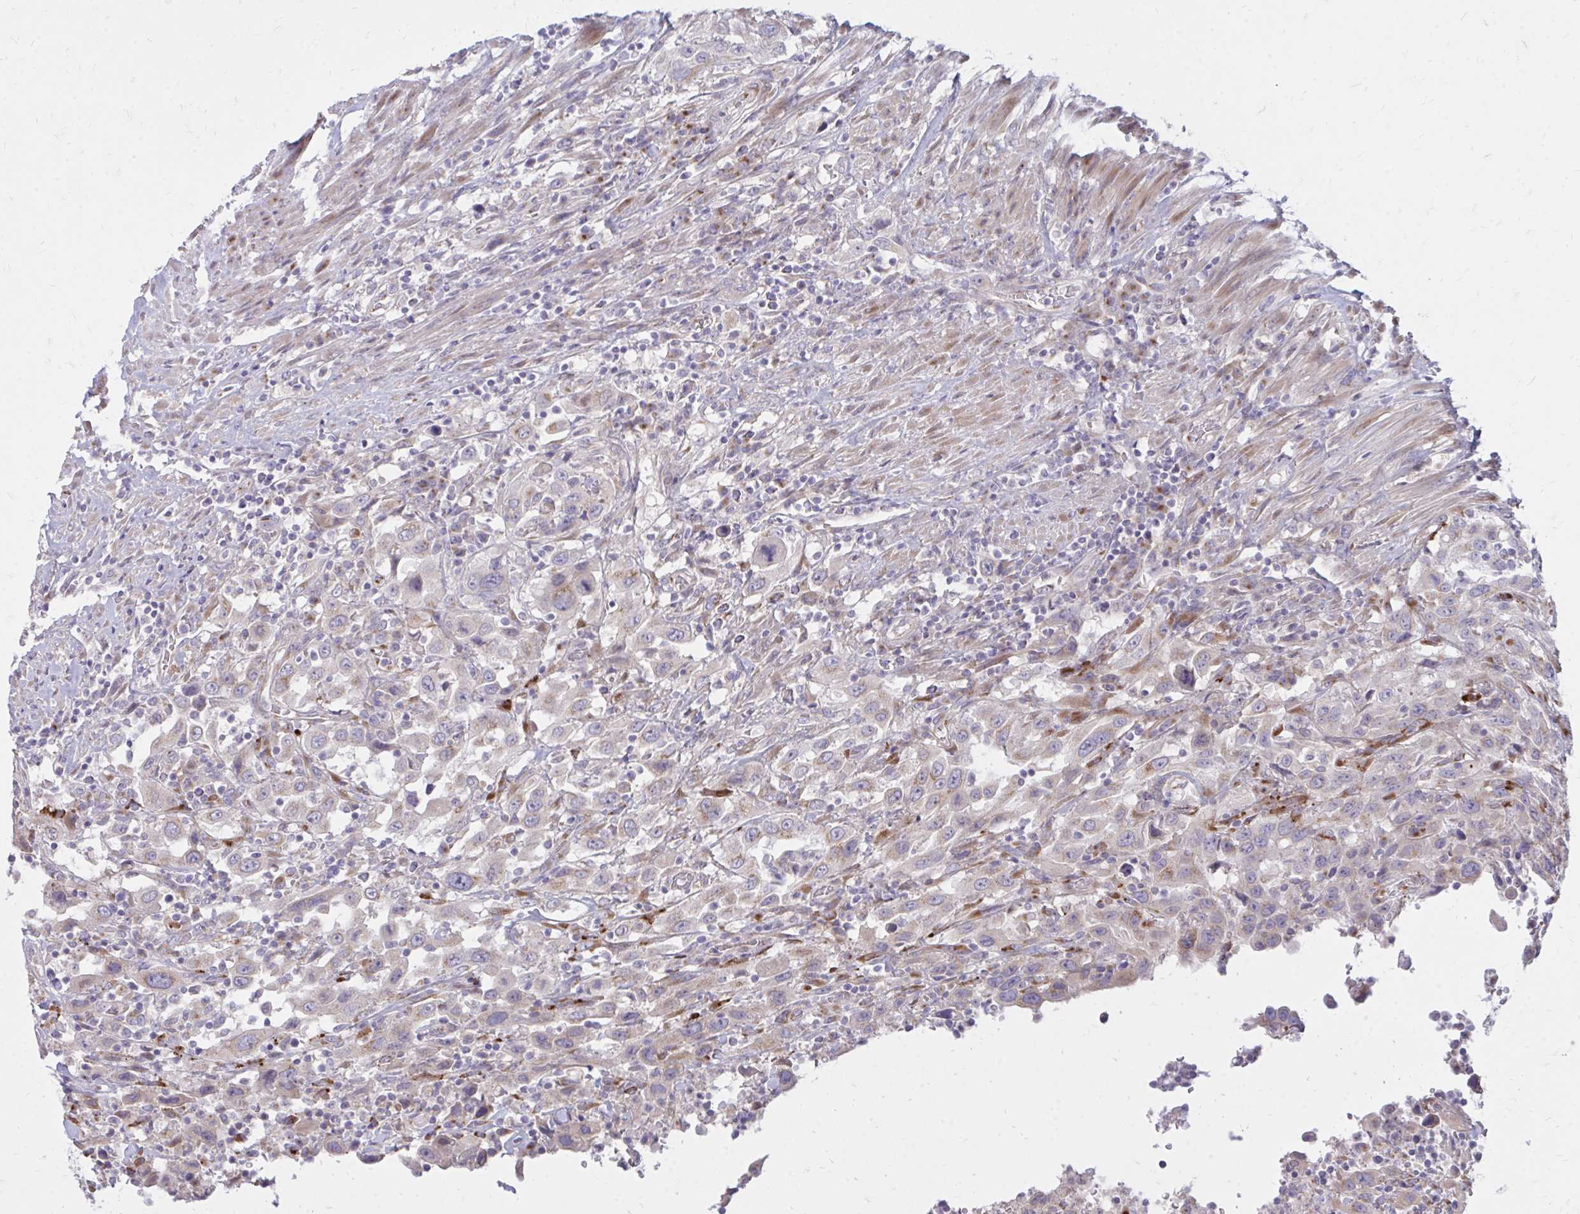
{"staining": {"intensity": "weak", "quantity": ">75%", "location": "cytoplasmic/membranous"}, "tissue": "urothelial cancer", "cell_type": "Tumor cells", "image_type": "cancer", "snomed": [{"axis": "morphology", "description": "Urothelial carcinoma, High grade"}, {"axis": "topography", "description": "Urinary bladder"}], "caption": "Immunohistochemical staining of human urothelial cancer shows low levels of weak cytoplasmic/membranous protein expression in approximately >75% of tumor cells.", "gene": "RAB6B", "patient": {"sex": "male", "age": 61}}